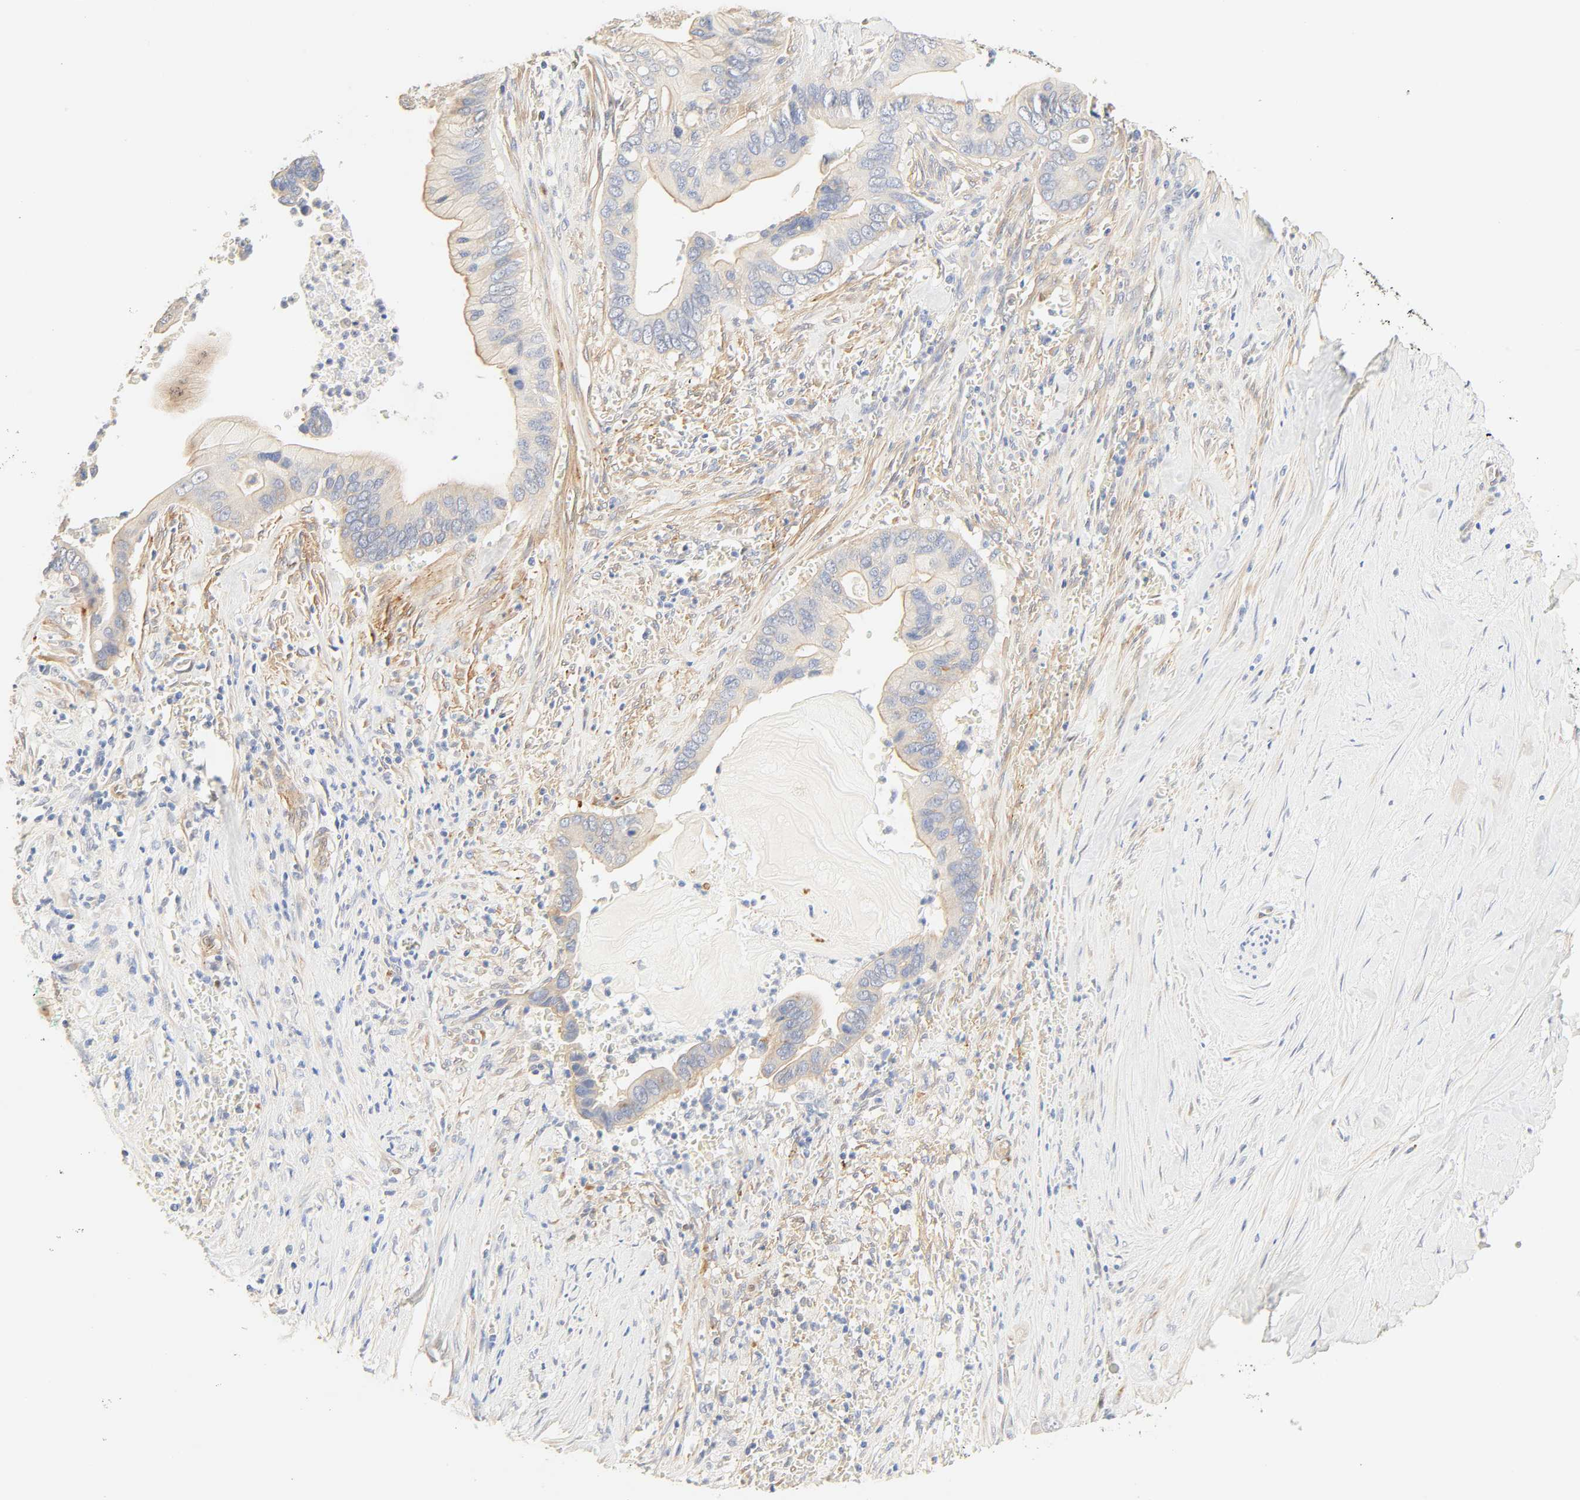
{"staining": {"intensity": "negative", "quantity": "none", "location": "none"}, "tissue": "pancreatic cancer", "cell_type": "Tumor cells", "image_type": "cancer", "snomed": [{"axis": "morphology", "description": "Adenocarcinoma, NOS"}, {"axis": "topography", "description": "Pancreas"}], "caption": "High magnification brightfield microscopy of pancreatic cancer stained with DAB (3,3'-diaminobenzidine) (brown) and counterstained with hematoxylin (blue): tumor cells show no significant staining.", "gene": "BORCS8-MEF2B", "patient": {"sex": "male", "age": 59}}